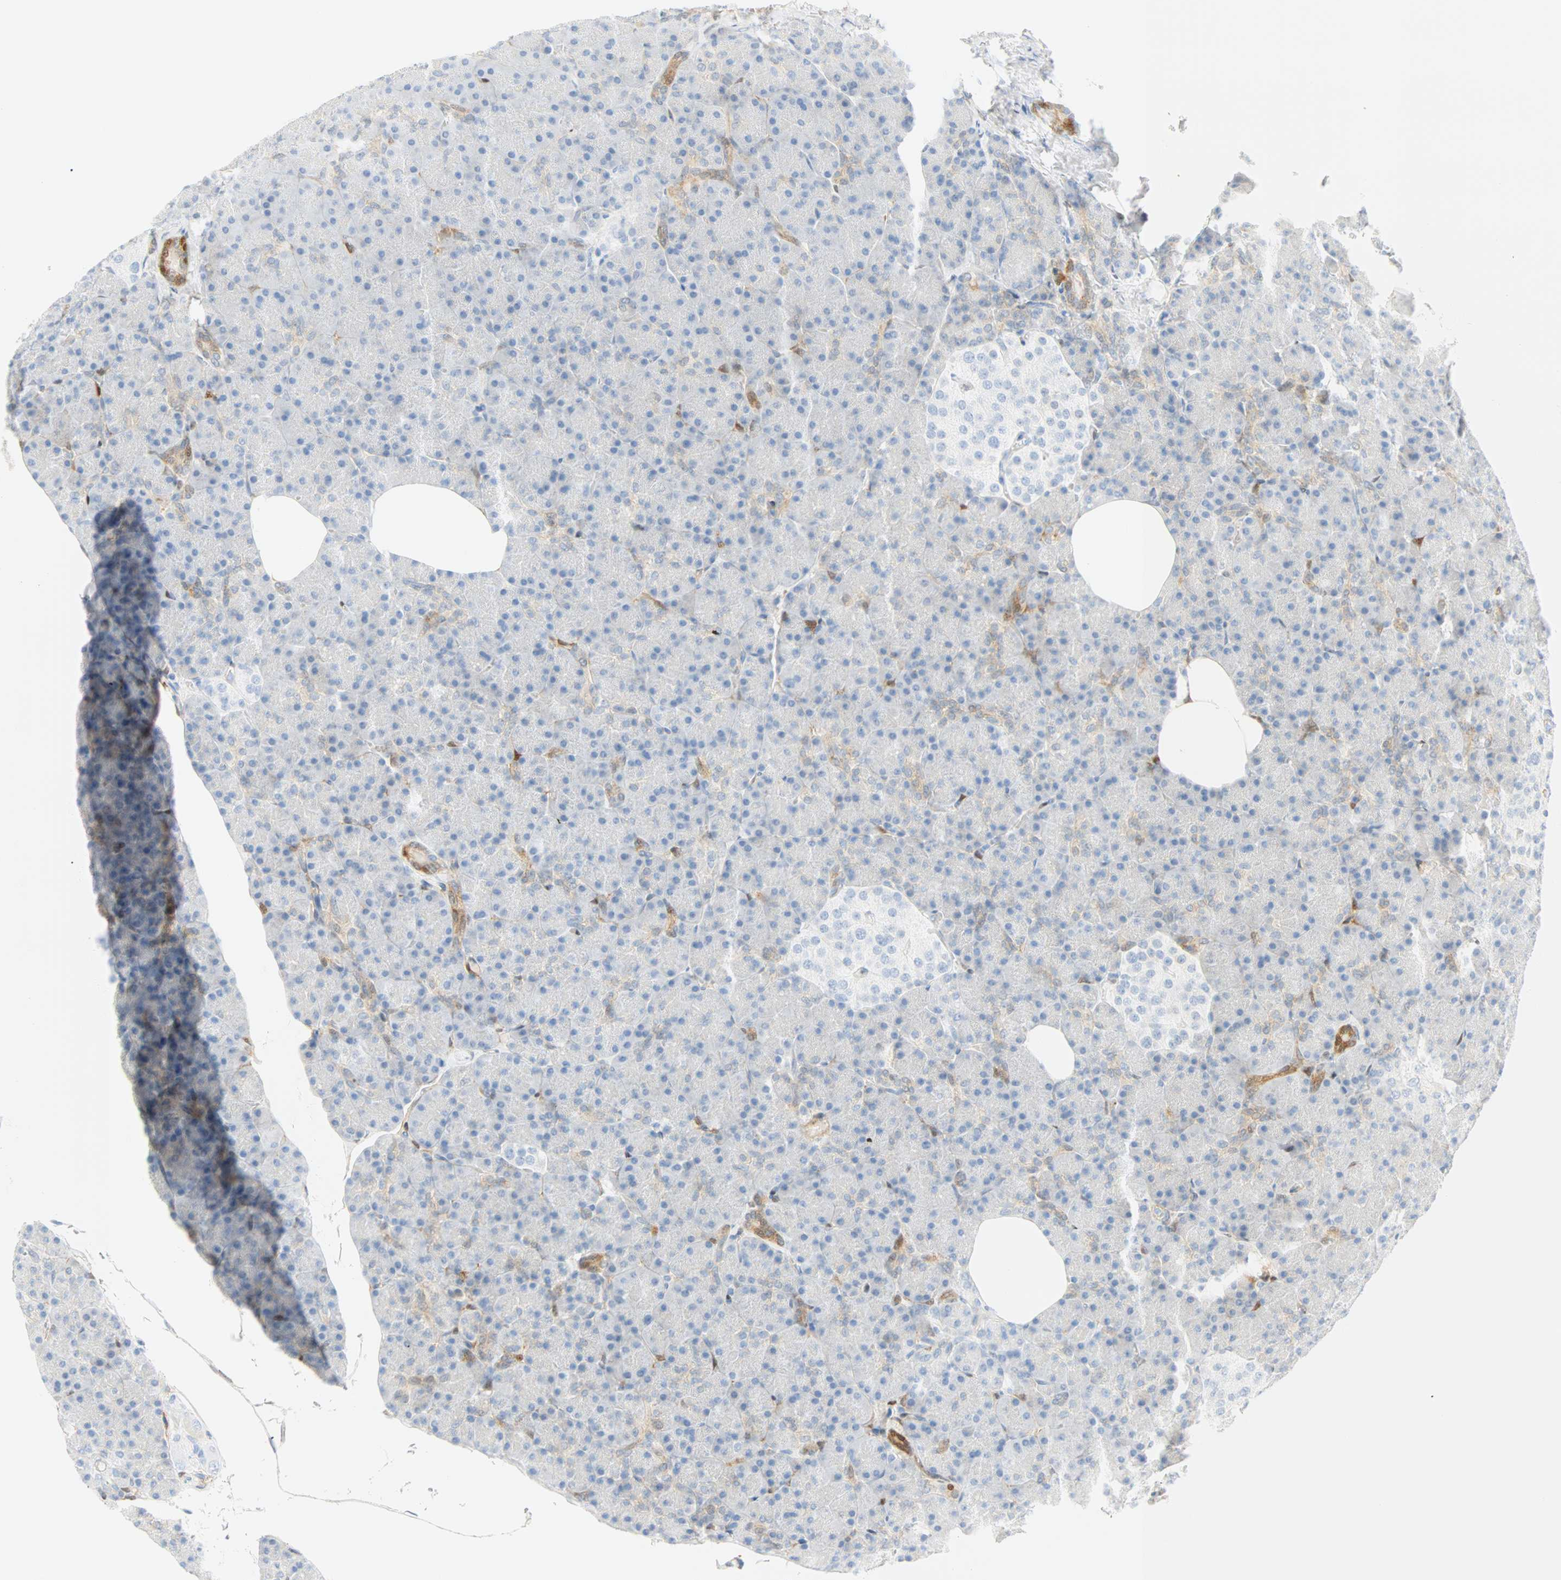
{"staining": {"intensity": "negative", "quantity": "none", "location": "none"}, "tissue": "pancreas", "cell_type": "Exocrine glandular cells", "image_type": "normal", "snomed": [{"axis": "morphology", "description": "Normal tissue, NOS"}, {"axis": "topography", "description": "Pancreas"}], "caption": "Exocrine glandular cells are negative for protein expression in unremarkable human pancreas. (DAB immunohistochemistry visualized using brightfield microscopy, high magnification).", "gene": "SELENBP1", "patient": {"sex": "female", "age": 43}}